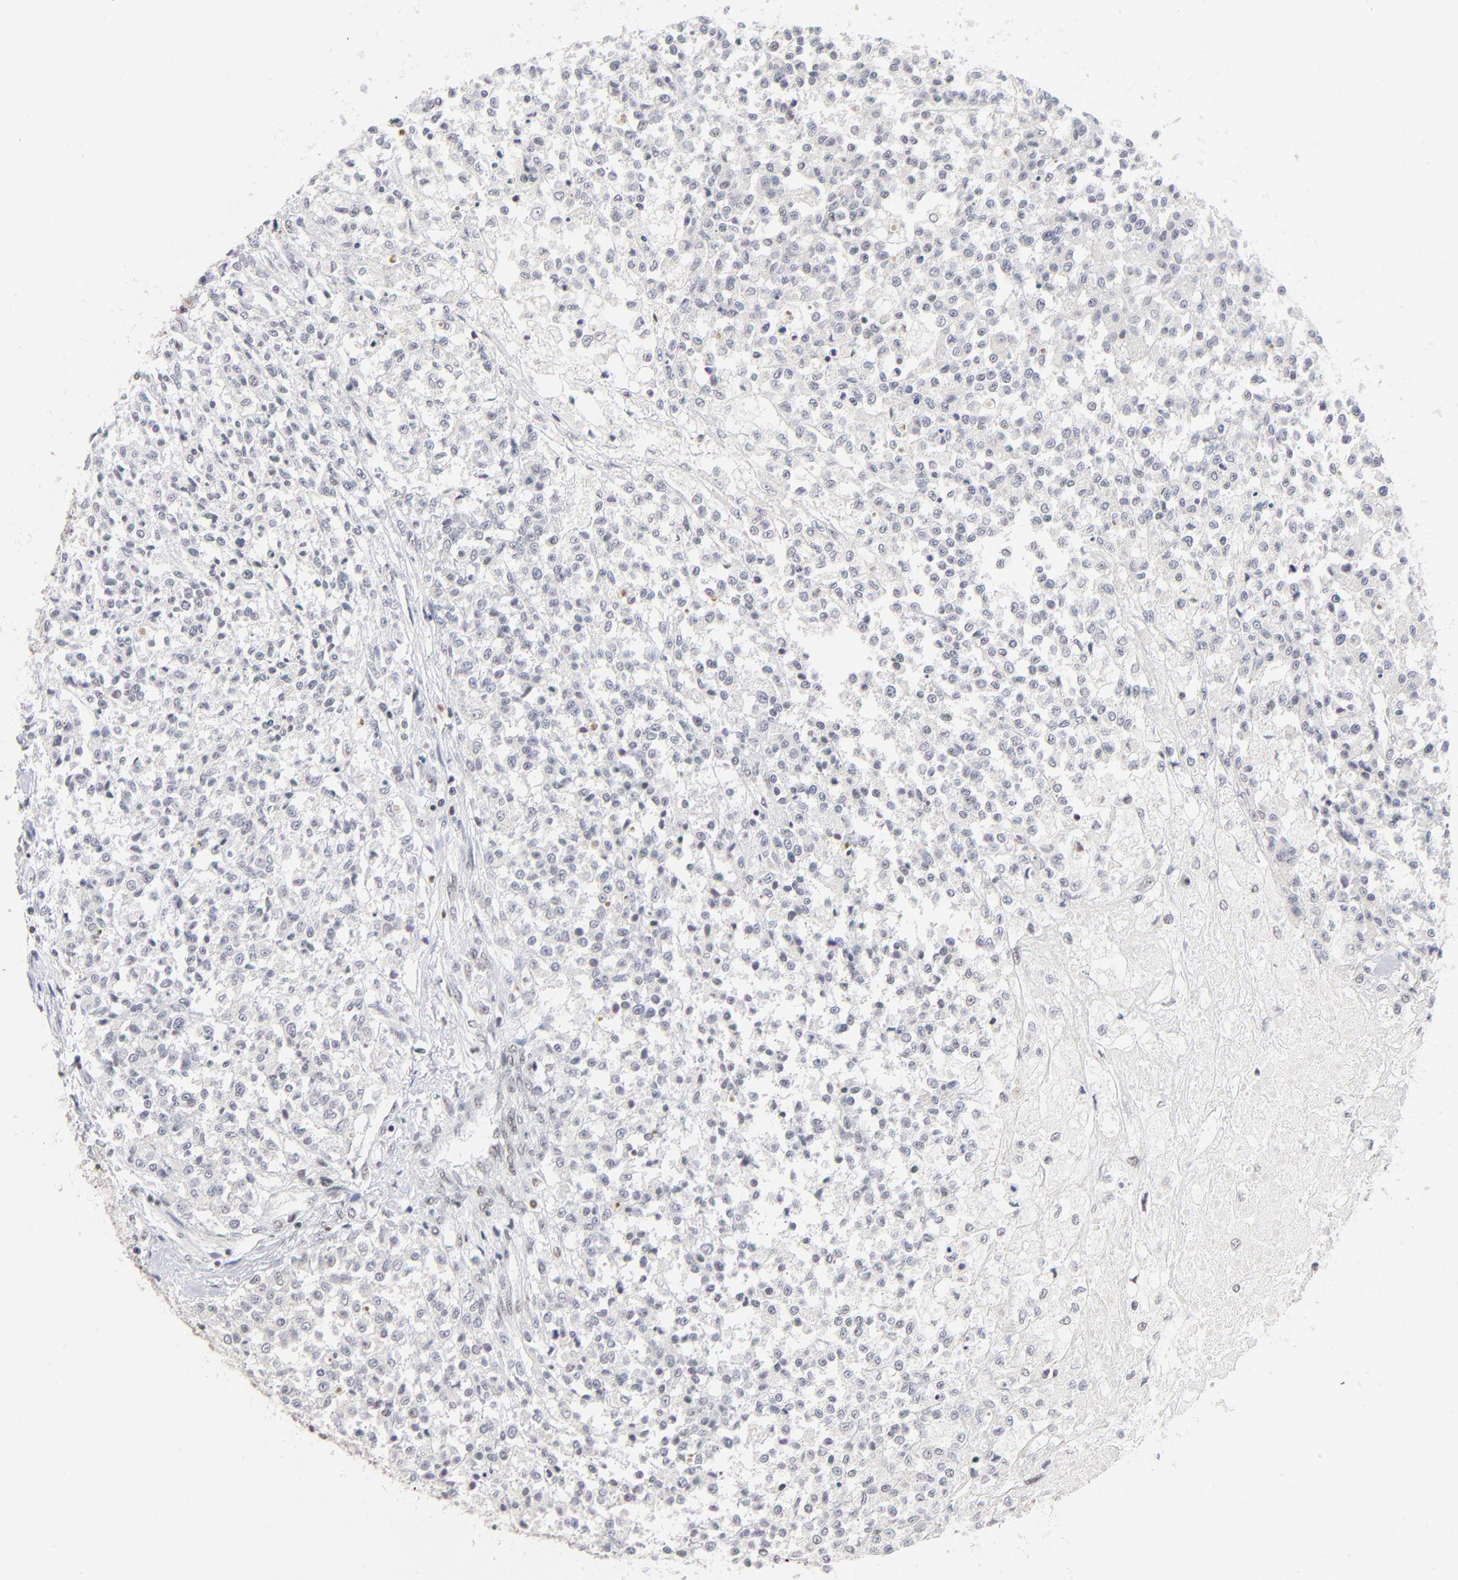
{"staining": {"intensity": "negative", "quantity": "none", "location": "none"}, "tissue": "testis cancer", "cell_type": "Tumor cells", "image_type": "cancer", "snomed": [{"axis": "morphology", "description": "Seminoma, NOS"}, {"axis": "topography", "description": "Testis"}], "caption": "Immunohistochemistry micrograph of human testis cancer (seminoma) stained for a protein (brown), which reveals no positivity in tumor cells. (DAB IHC visualized using brightfield microscopy, high magnification).", "gene": "ZNF143", "patient": {"sex": "male", "age": 59}}